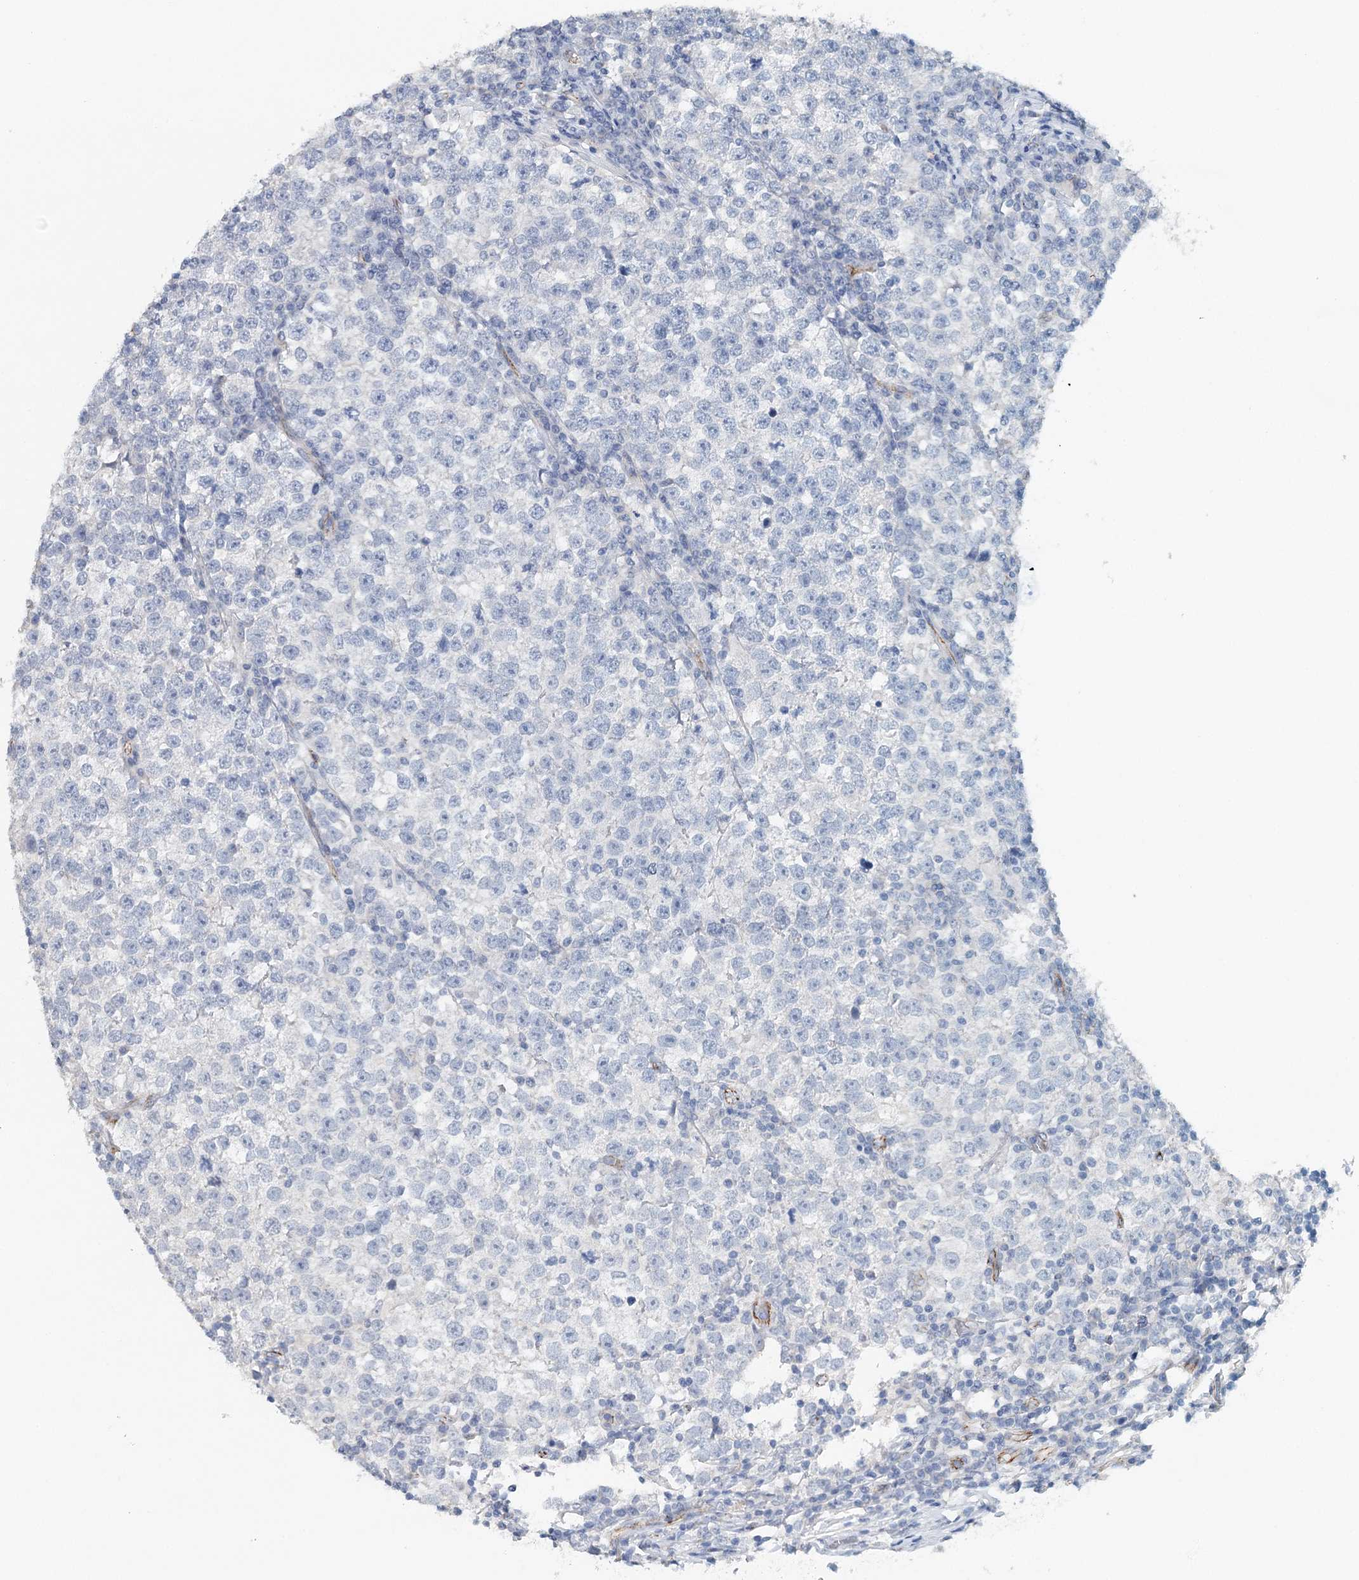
{"staining": {"intensity": "negative", "quantity": "none", "location": "none"}, "tissue": "testis cancer", "cell_type": "Tumor cells", "image_type": "cancer", "snomed": [{"axis": "morphology", "description": "Normal tissue, NOS"}, {"axis": "morphology", "description": "Seminoma, NOS"}, {"axis": "topography", "description": "Testis"}], "caption": "Immunohistochemical staining of testis cancer (seminoma) shows no significant staining in tumor cells.", "gene": "SYNPO", "patient": {"sex": "male", "age": 43}}